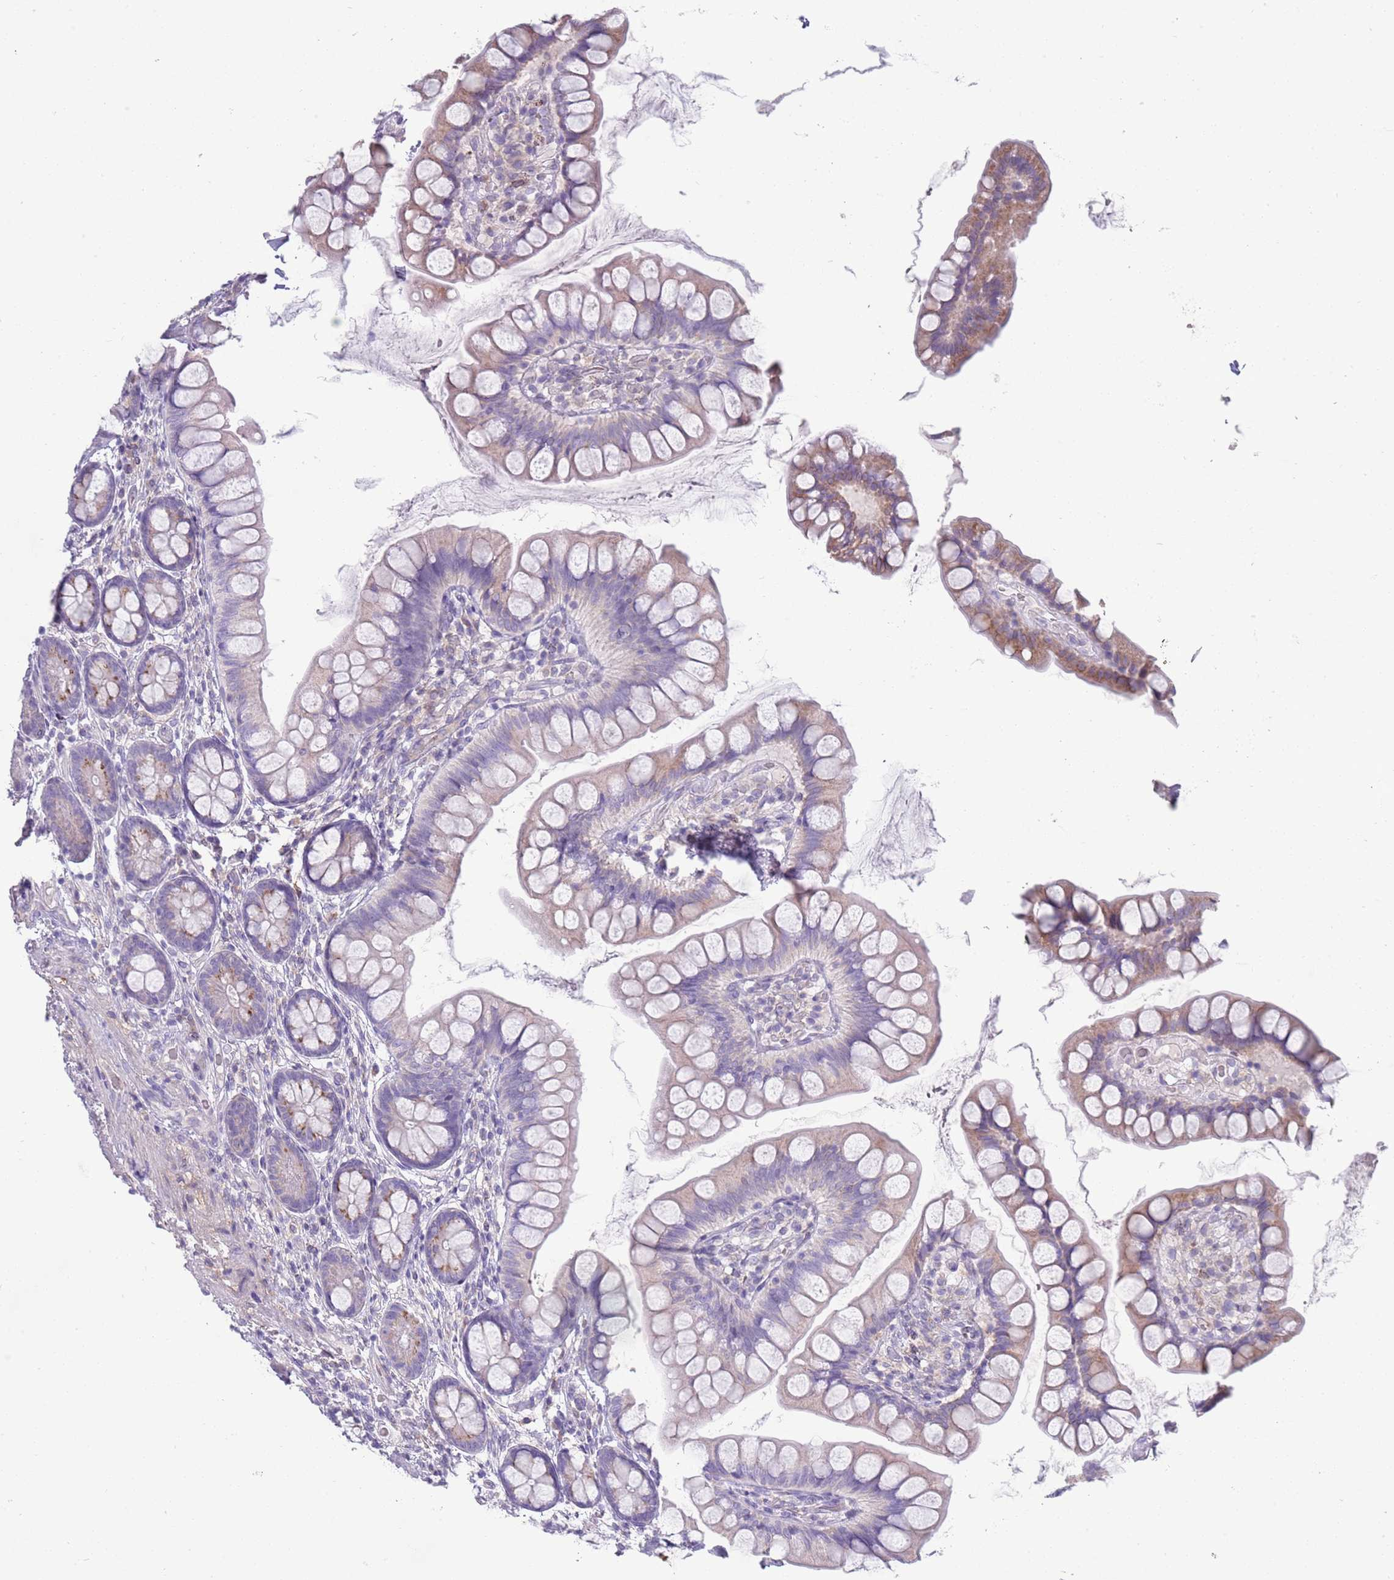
{"staining": {"intensity": "moderate", "quantity": "25%-75%", "location": "cytoplasmic/membranous"}, "tissue": "small intestine", "cell_type": "Glandular cells", "image_type": "normal", "snomed": [{"axis": "morphology", "description": "Normal tissue, NOS"}, {"axis": "topography", "description": "Small intestine"}], "caption": "Protein staining of unremarkable small intestine reveals moderate cytoplasmic/membranous positivity in approximately 25%-75% of glandular cells. The protein is stained brown, and the nuclei are stained in blue (DAB (3,3'-diaminobenzidine) IHC with brightfield microscopy, high magnification).", "gene": "ACSBG1", "patient": {"sex": "male", "age": 70}}